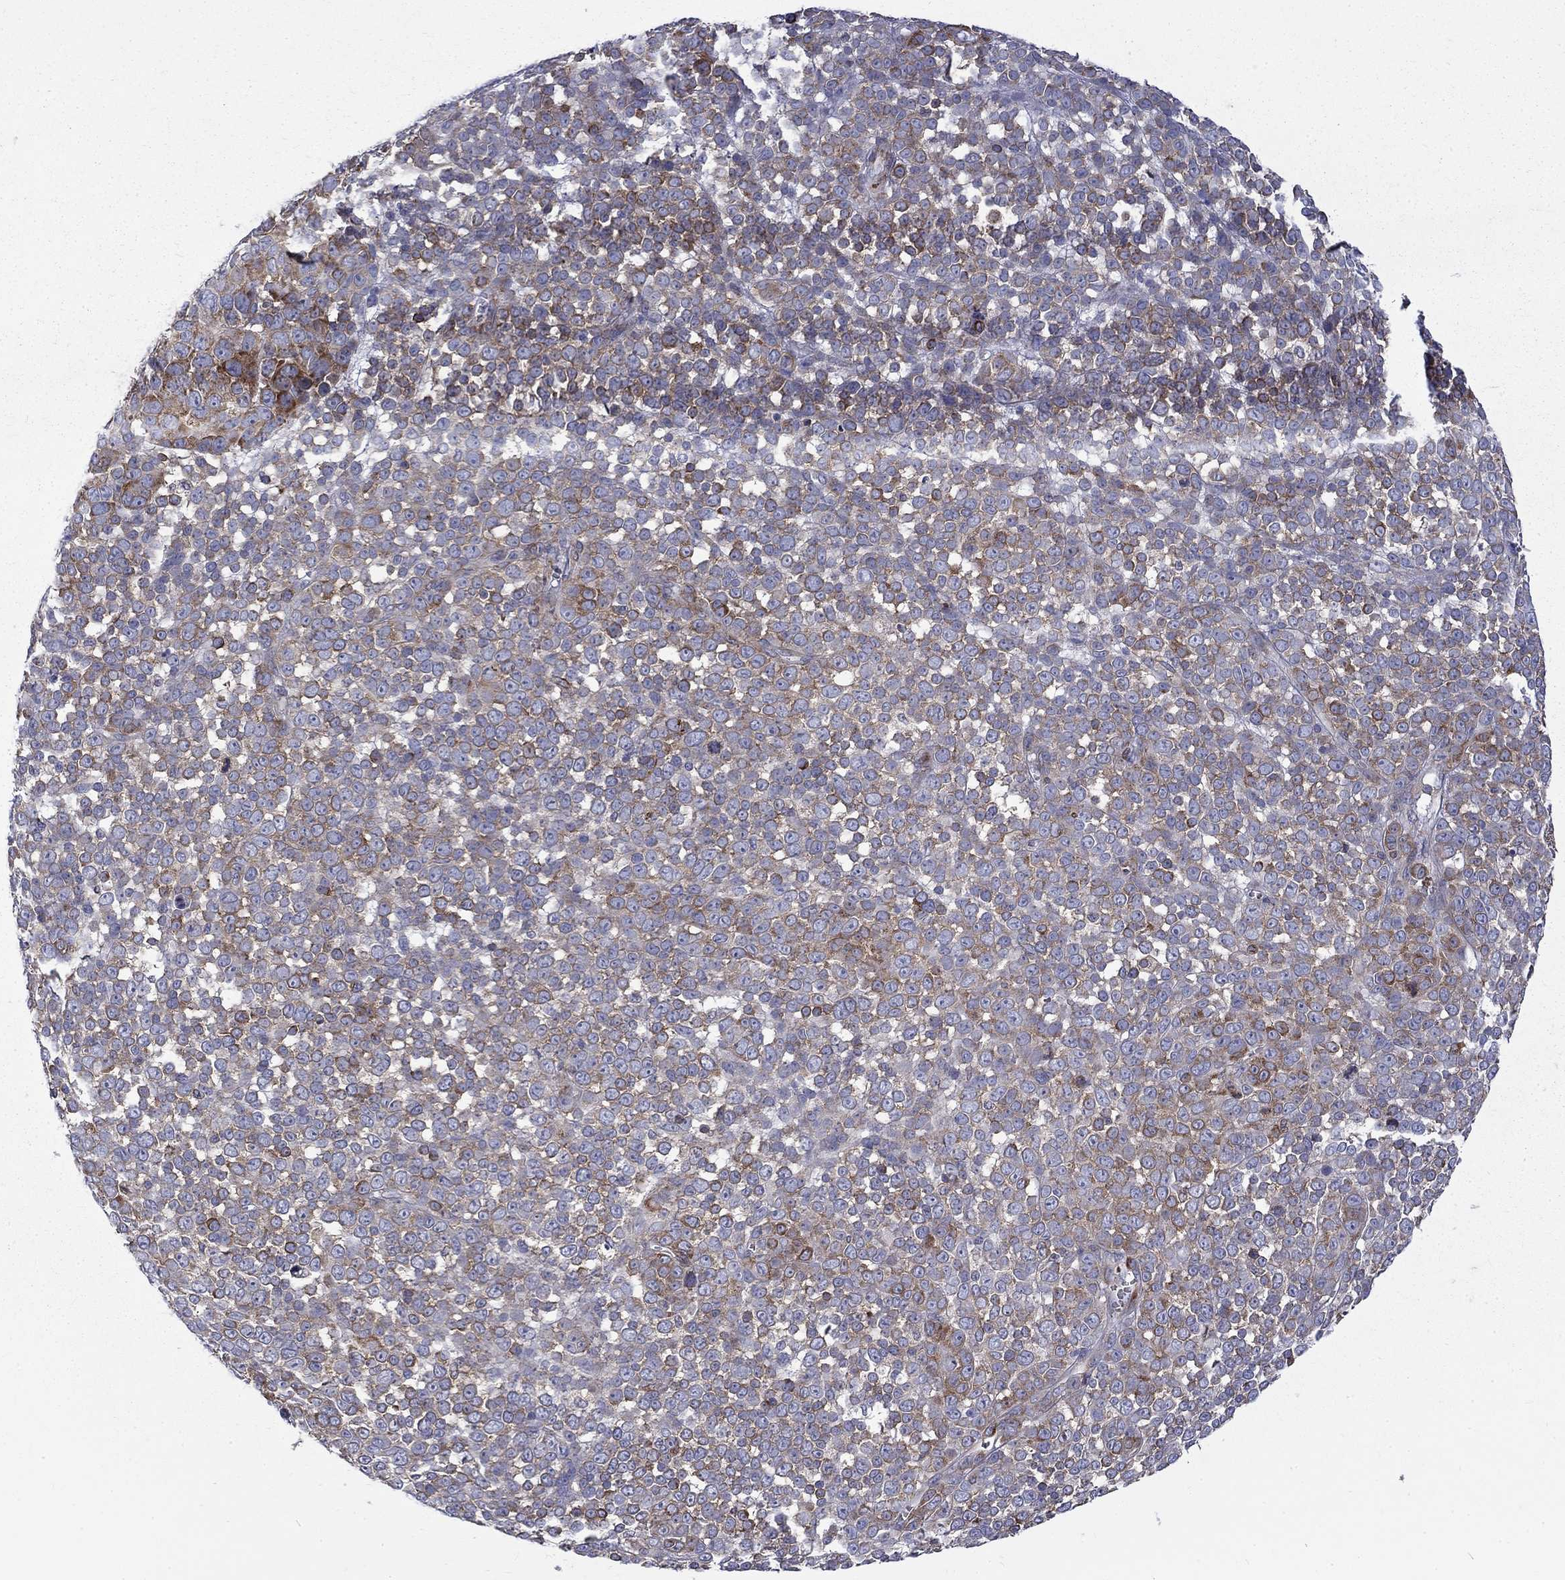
{"staining": {"intensity": "moderate", "quantity": "25%-75%", "location": "cytoplasmic/membranous"}, "tissue": "melanoma", "cell_type": "Tumor cells", "image_type": "cancer", "snomed": [{"axis": "morphology", "description": "Malignant melanoma, NOS"}, {"axis": "topography", "description": "Skin"}], "caption": "The histopathology image reveals immunohistochemical staining of melanoma. There is moderate cytoplasmic/membranous expression is seen in approximately 25%-75% of tumor cells.", "gene": "PABPC4", "patient": {"sex": "female", "age": 95}}